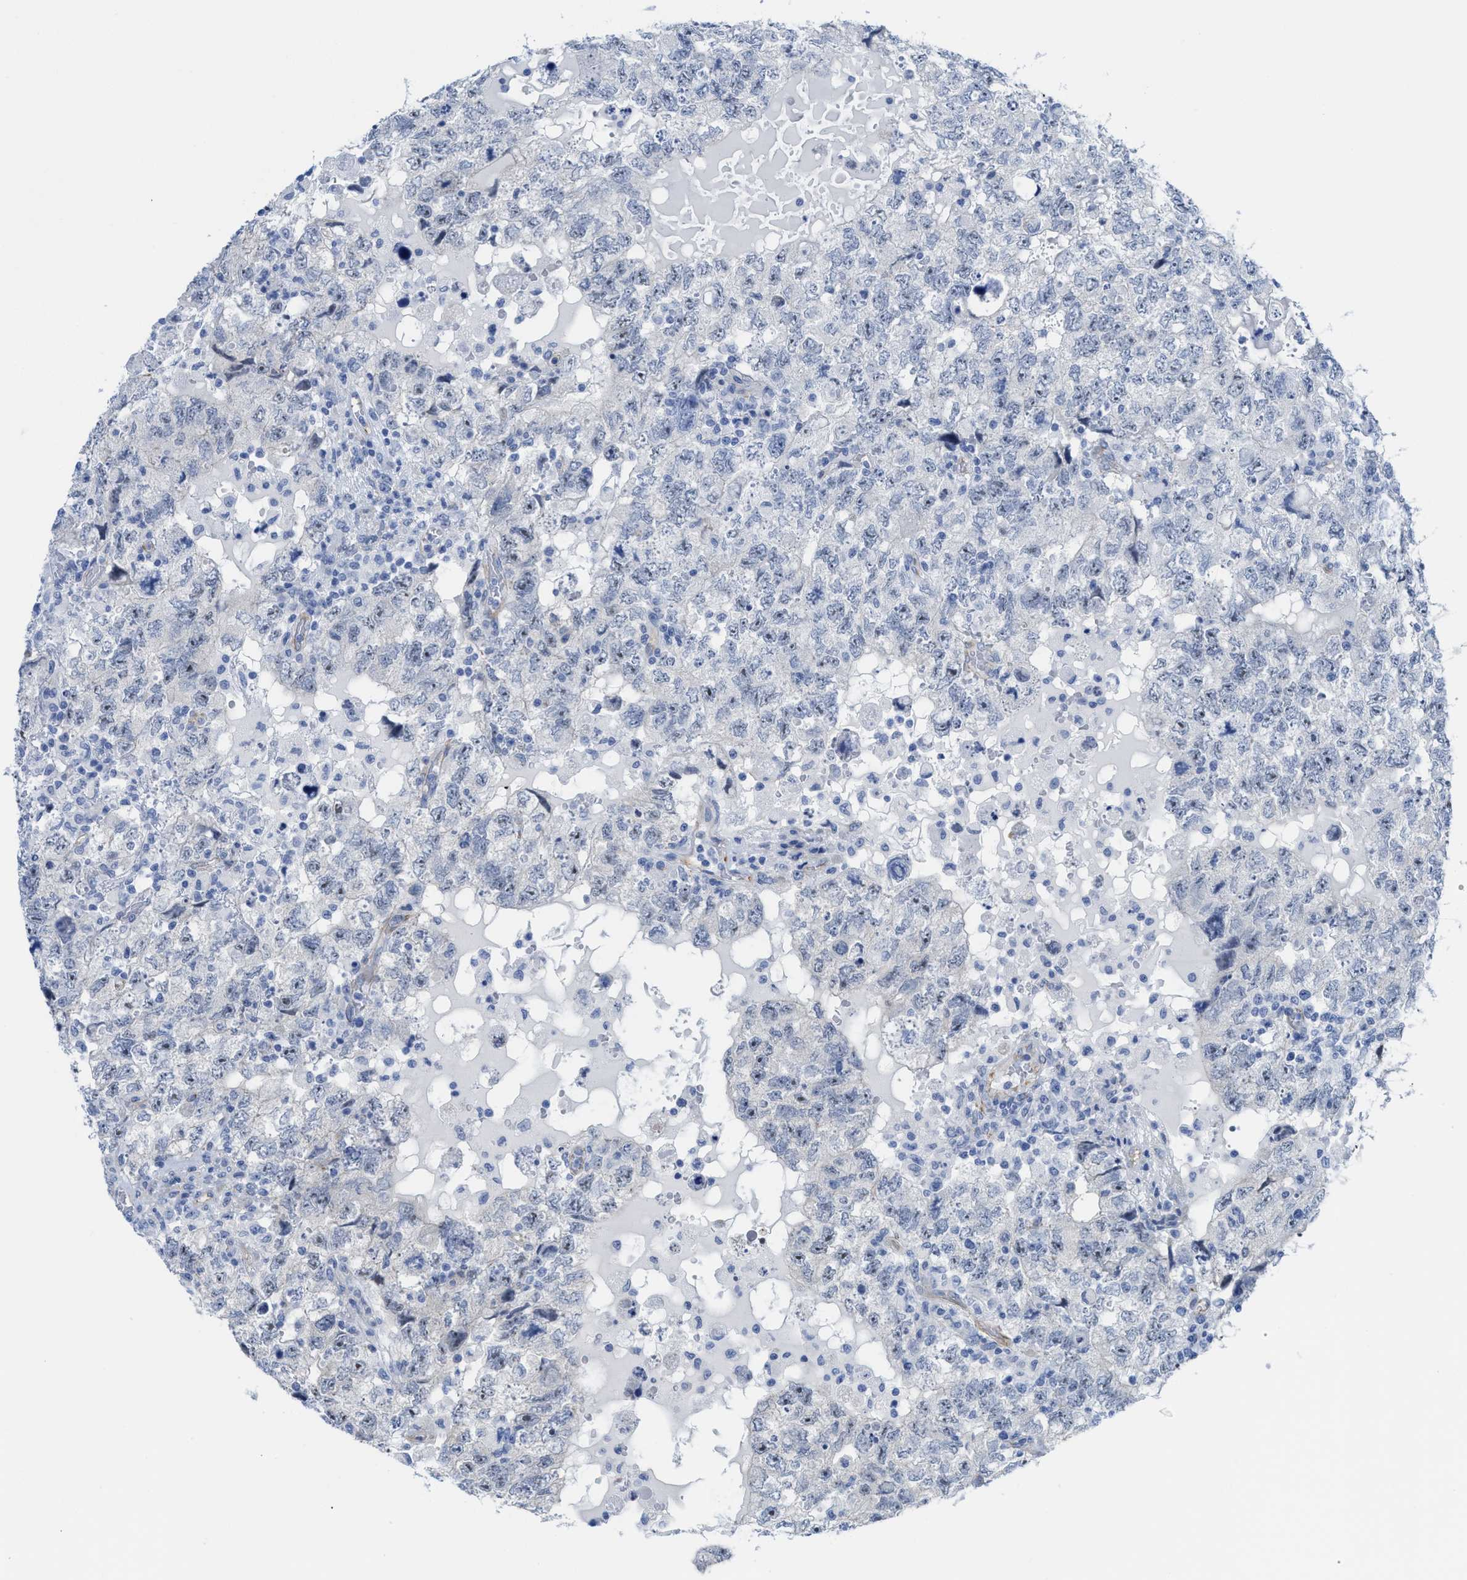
{"staining": {"intensity": "moderate", "quantity": "25%-75%", "location": "nuclear"}, "tissue": "testis cancer", "cell_type": "Tumor cells", "image_type": "cancer", "snomed": [{"axis": "morphology", "description": "Seminoma, NOS"}, {"axis": "topography", "description": "Testis"}], "caption": "Testis cancer stained for a protein (brown) exhibits moderate nuclear positive staining in approximately 25%-75% of tumor cells.", "gene": "TUB", "patient": {"sex": "male", "age": 22}}